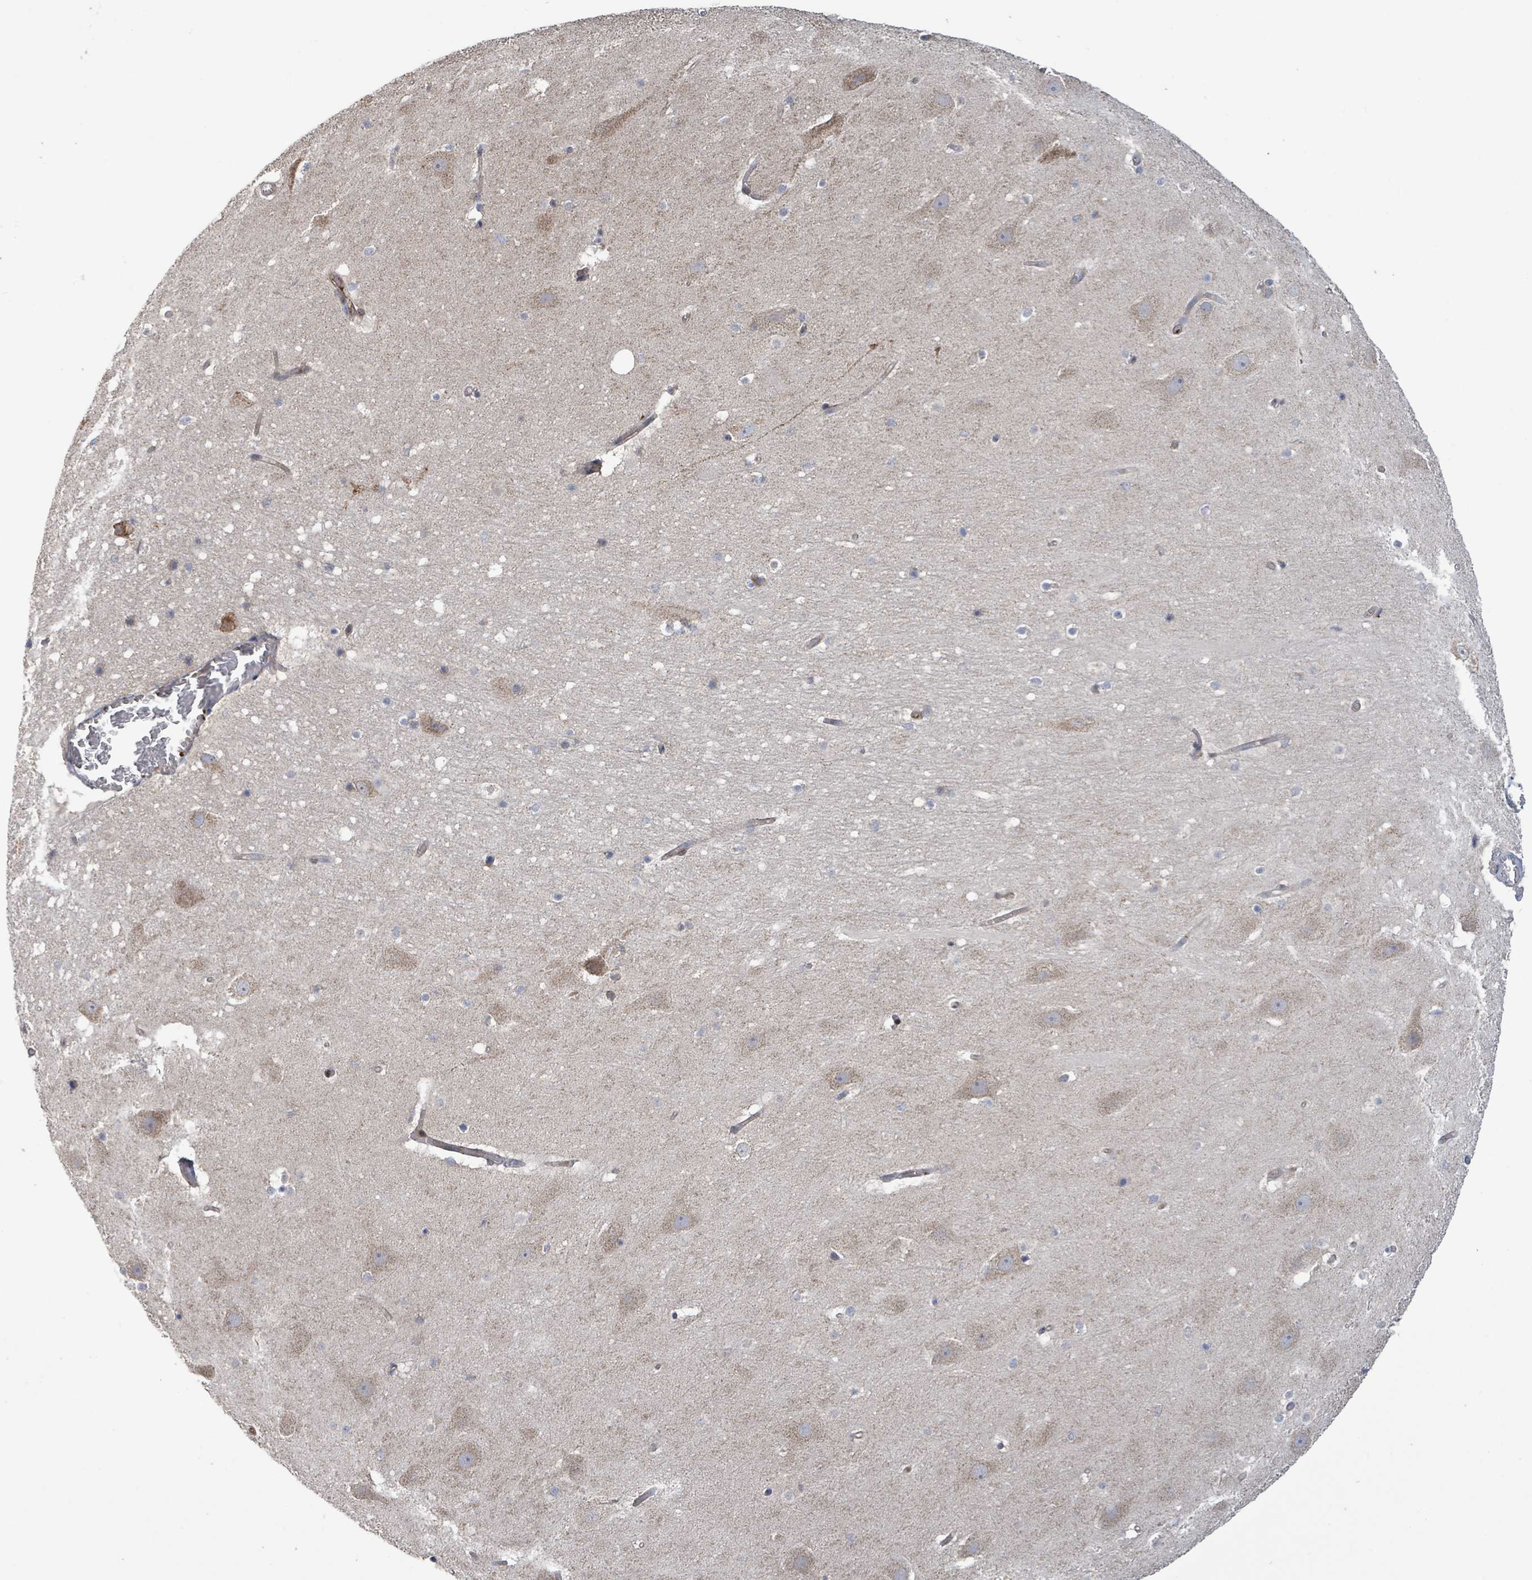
{"staining": {"intensity": "negative", "quantity": "none", "location": "none"}, "tissue": "hippocampus", "cell_type": "Glial cells", "image_type": "normal", "snomed": [{"axis": "morphology", "description": "Normal tissue, NOS"}, {"axis": "topography", "description": "Hippocampus"}], "caption": "An immunohistochemistry (IHC) micrograph of unremarkable hippocampus is shown. There is no staining in glial cells of hippocampus.", "gene": "PLAAT1", "patient": {"sex": "male", "age": 37}}